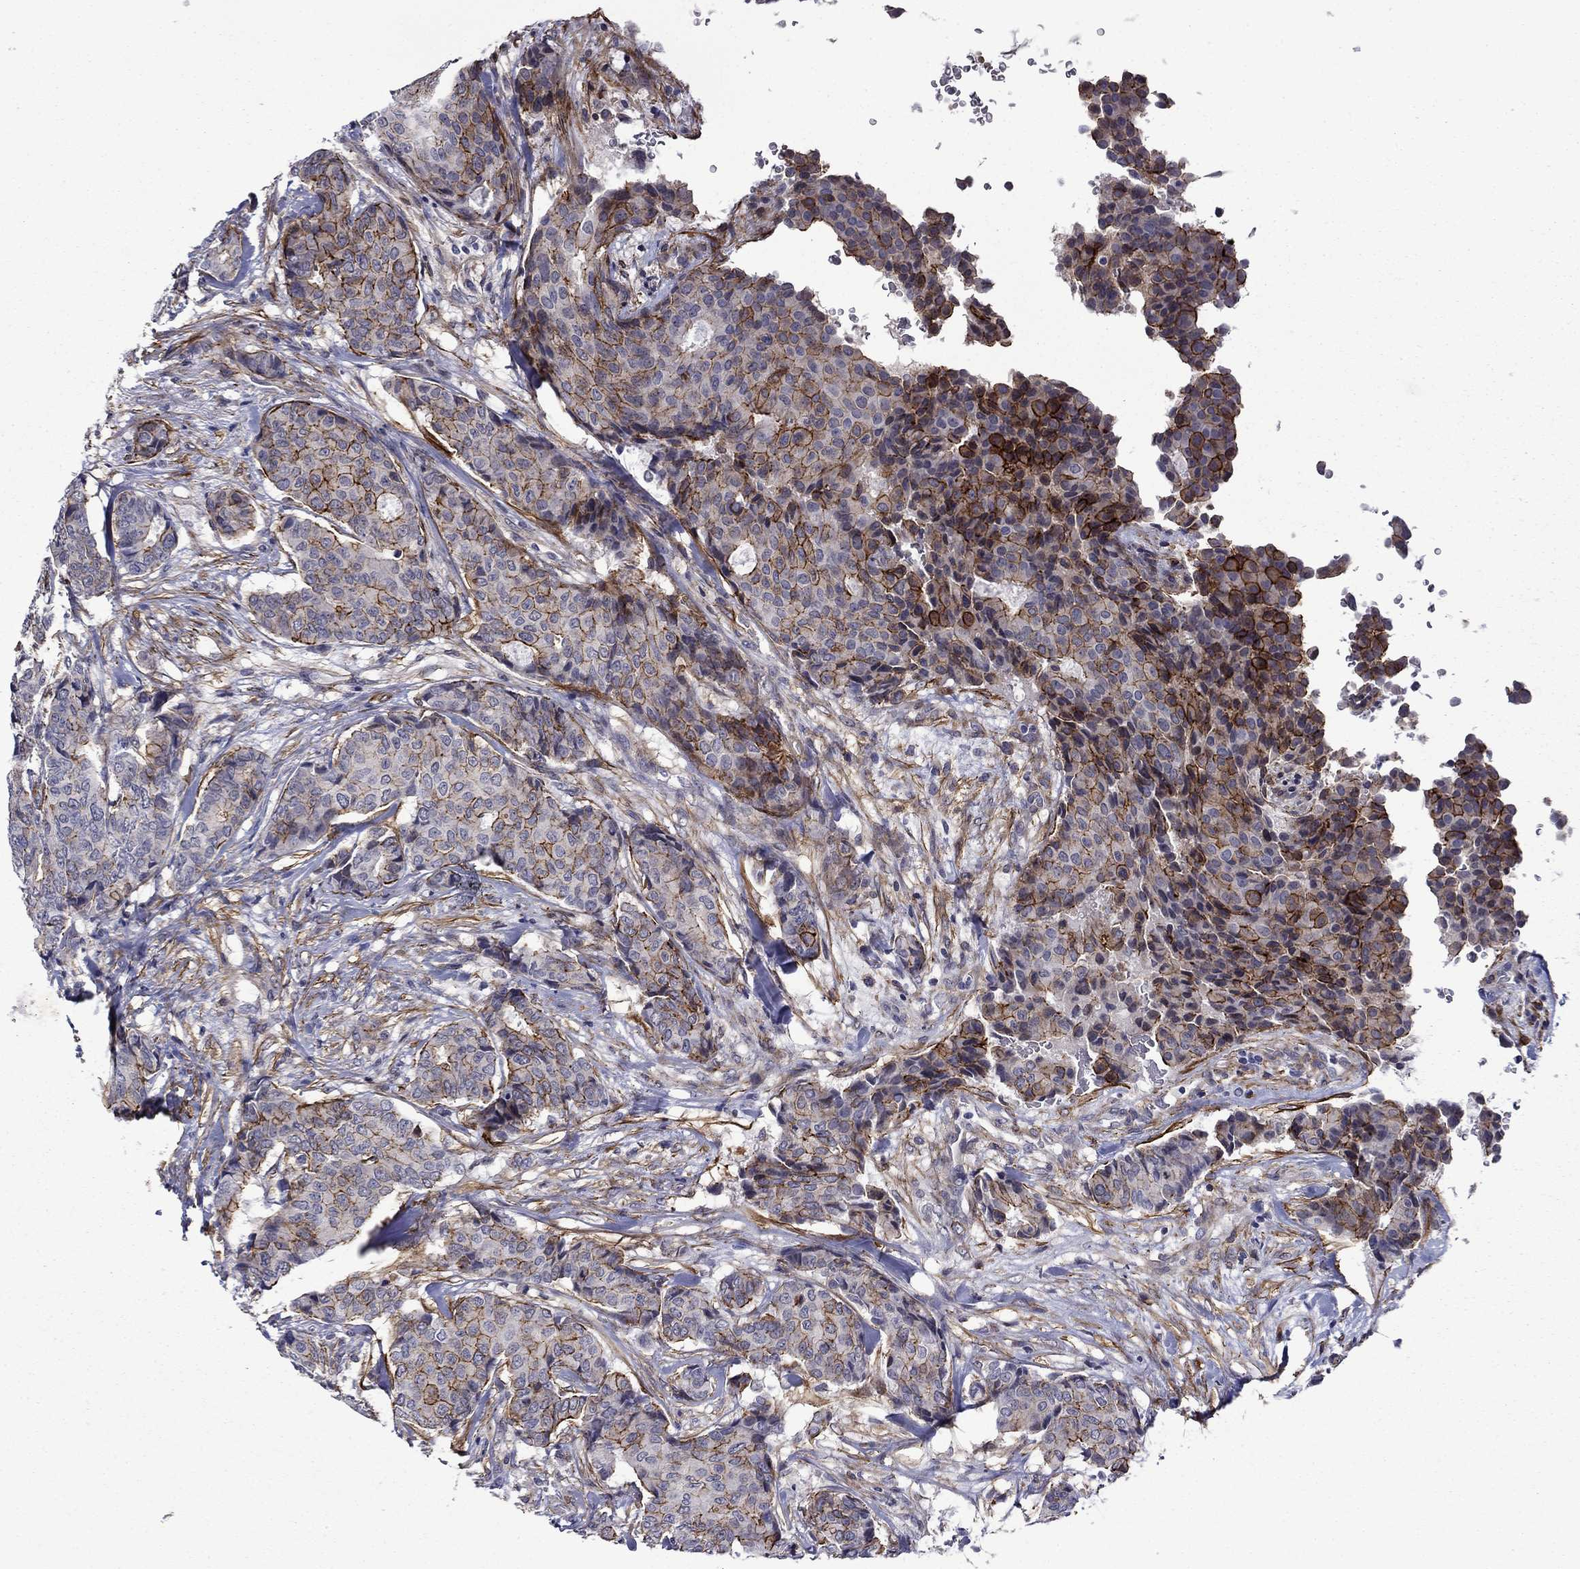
{"staining": {"intensity": "strong", "quantity": ">75%", "location": "cytoplasmic/membranous"}, "tissue": "breast cancer", "cell_type": "Tumor cells", "image_type": "cancer", "snomed": [{"axis": "morphology", "description": "Duct carcinoma"}, {"axis": "topography", "description": "Breast"}], "caption": "Infiltrating ductal carcinoma (breast) was stained to show a protein in brown. There is high levels of strong cytoplasmic/membranous positivity in about >75% of tumor cells. The staining was performed using DAB to visualize the protein expression in brown, while the nuclei were stained in blue with hematoxylin (Magnification: 20x).", "gene": "LMO7", "patient": {"sex": "female", "age": 75}}